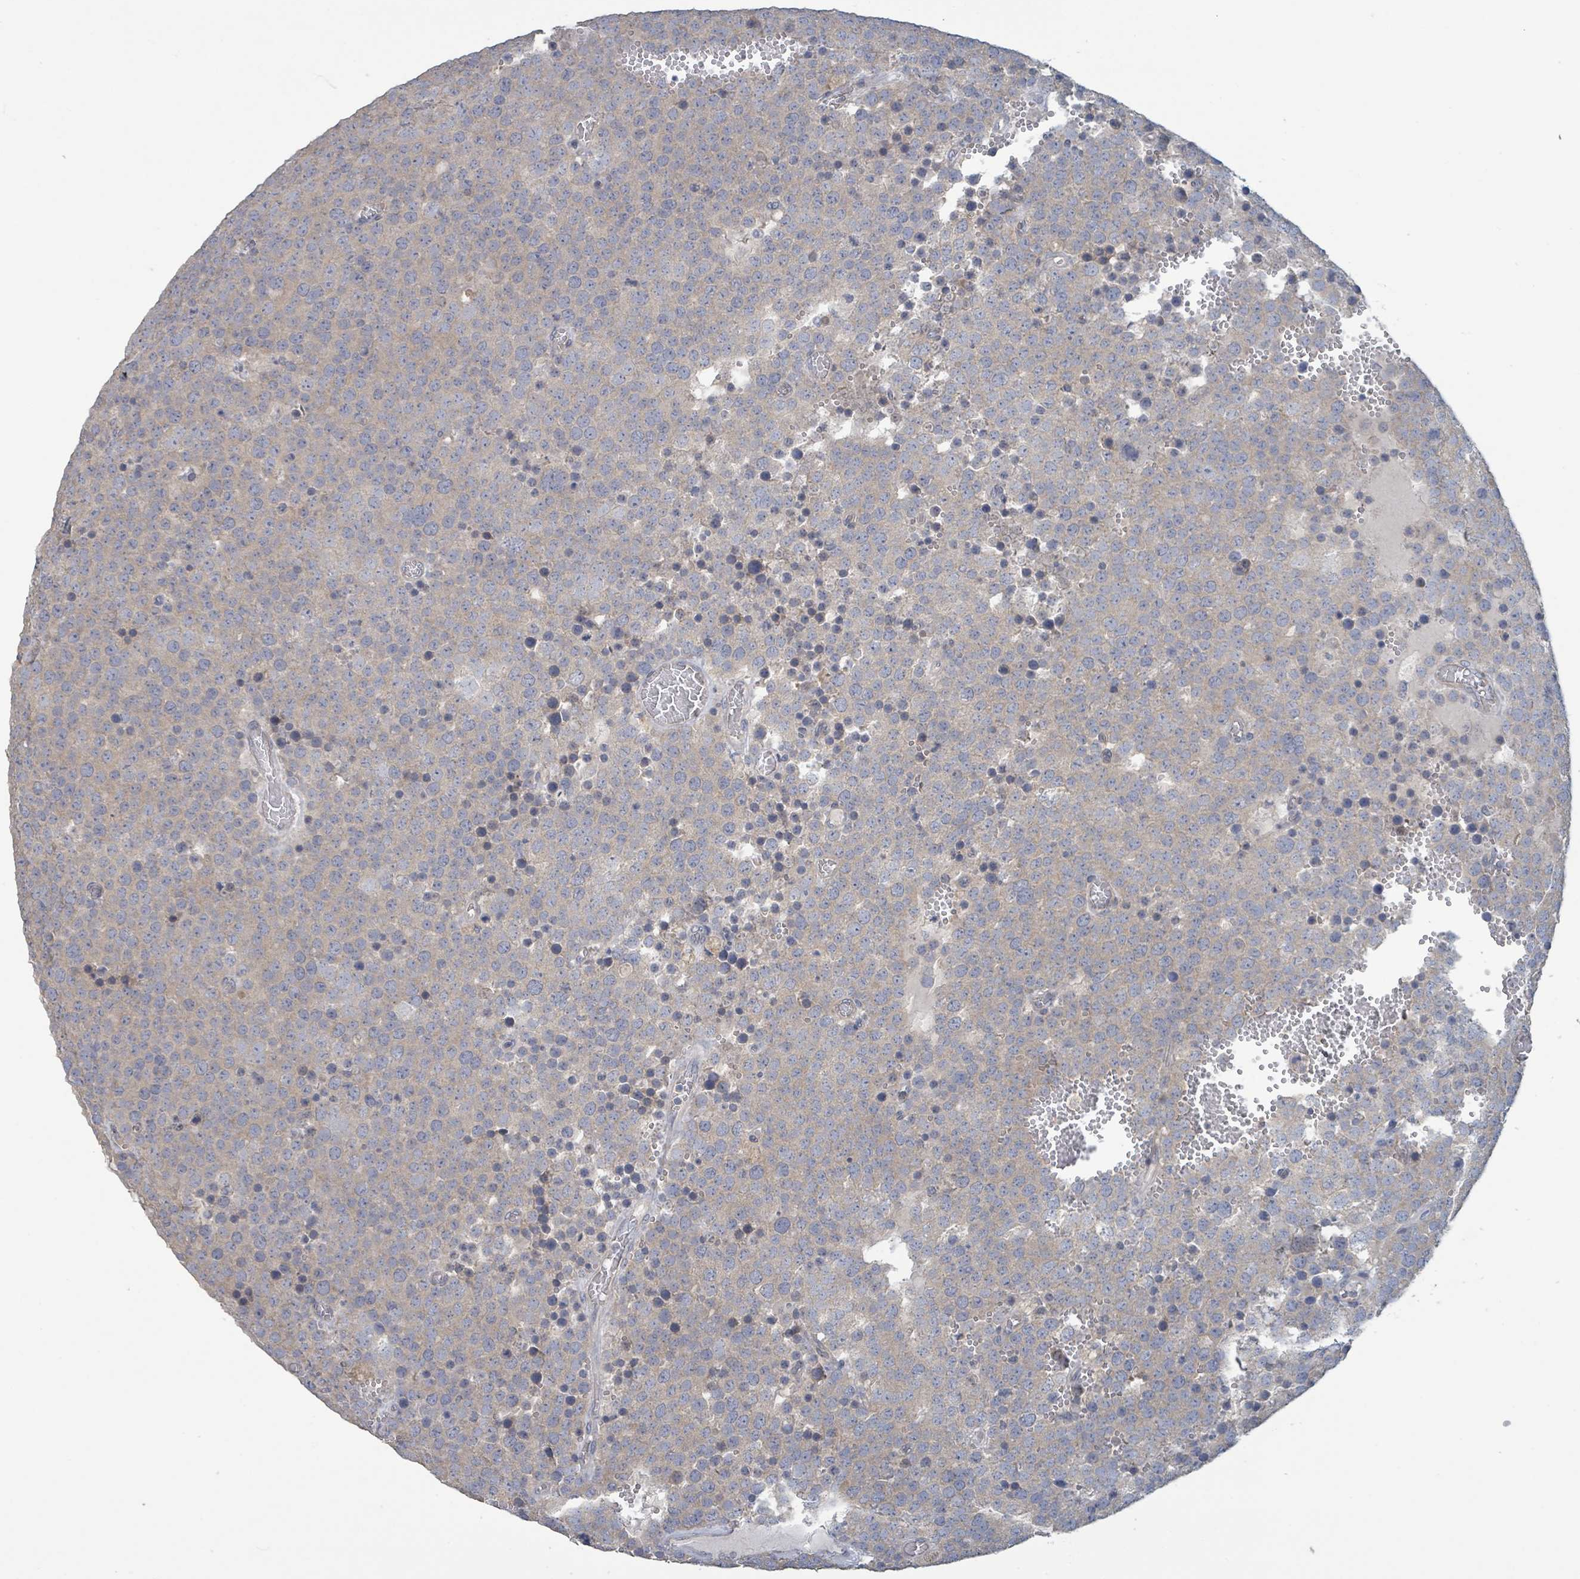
{"staining": {"intensity": "weak", "quantity": "<25%", "location": "cytoplasmic/membranous"}, "tissue": "testis cancer", "cell_type": "Tumor cells", "image_type": "cancer", "snomed": [{"axis": "morphology", "description": "Normal tissue, NOS"}, {"axis": "morphology", "description": "Seminoma, NOS"}, {"axis": "topography", "description": "Testis"}], "caption": "This is a micrograph of immunohistochemistry (IHC) staining of testis seminoma, which shows no expression in tumor cells. (Brightfield microscopy of DAB IHC at high magnification).", "gene": "RPL32", "patient": {"sex": "male", "age": 71}}